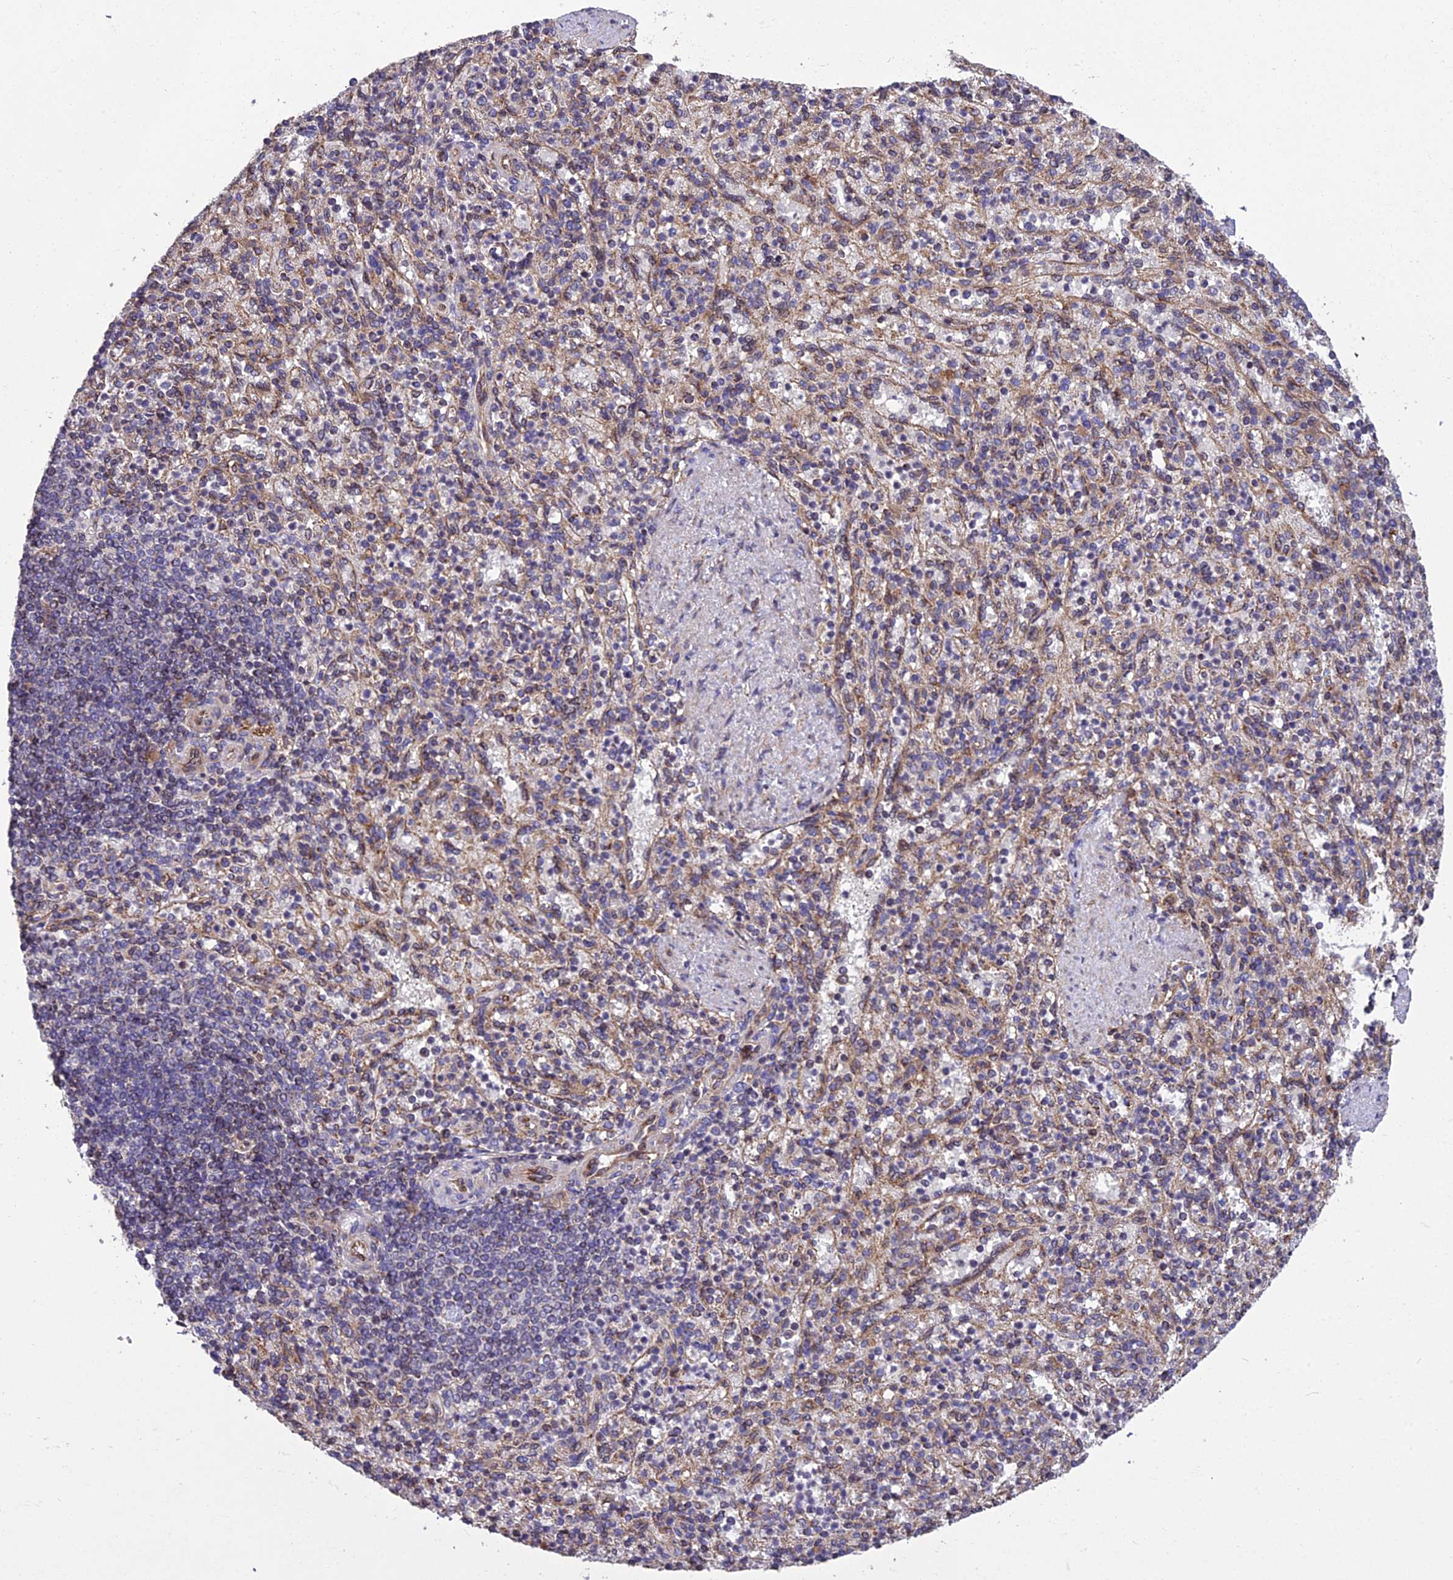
{"staining": {"intensity": "moderate", "quantity": "<25%", "location": "cytoplasmic/membranous"}, "tissue": "spleen", "cell_type": "Cells in red pulp", "image_type": "normal", "snomed": [{"axis": "morphology", "description": "Normal tissue, NOS"}, {"axis": "topography", "description": "Spleen"}], "caption": "The histopathology image exhibits staining of unremarkable spleen, revealing moderate cytoplasmic/membranous protein positivity (brown color) within cells in red pulp.", "gene": "GIMAP1", "patient": {"sex": "female", "age": 74}}